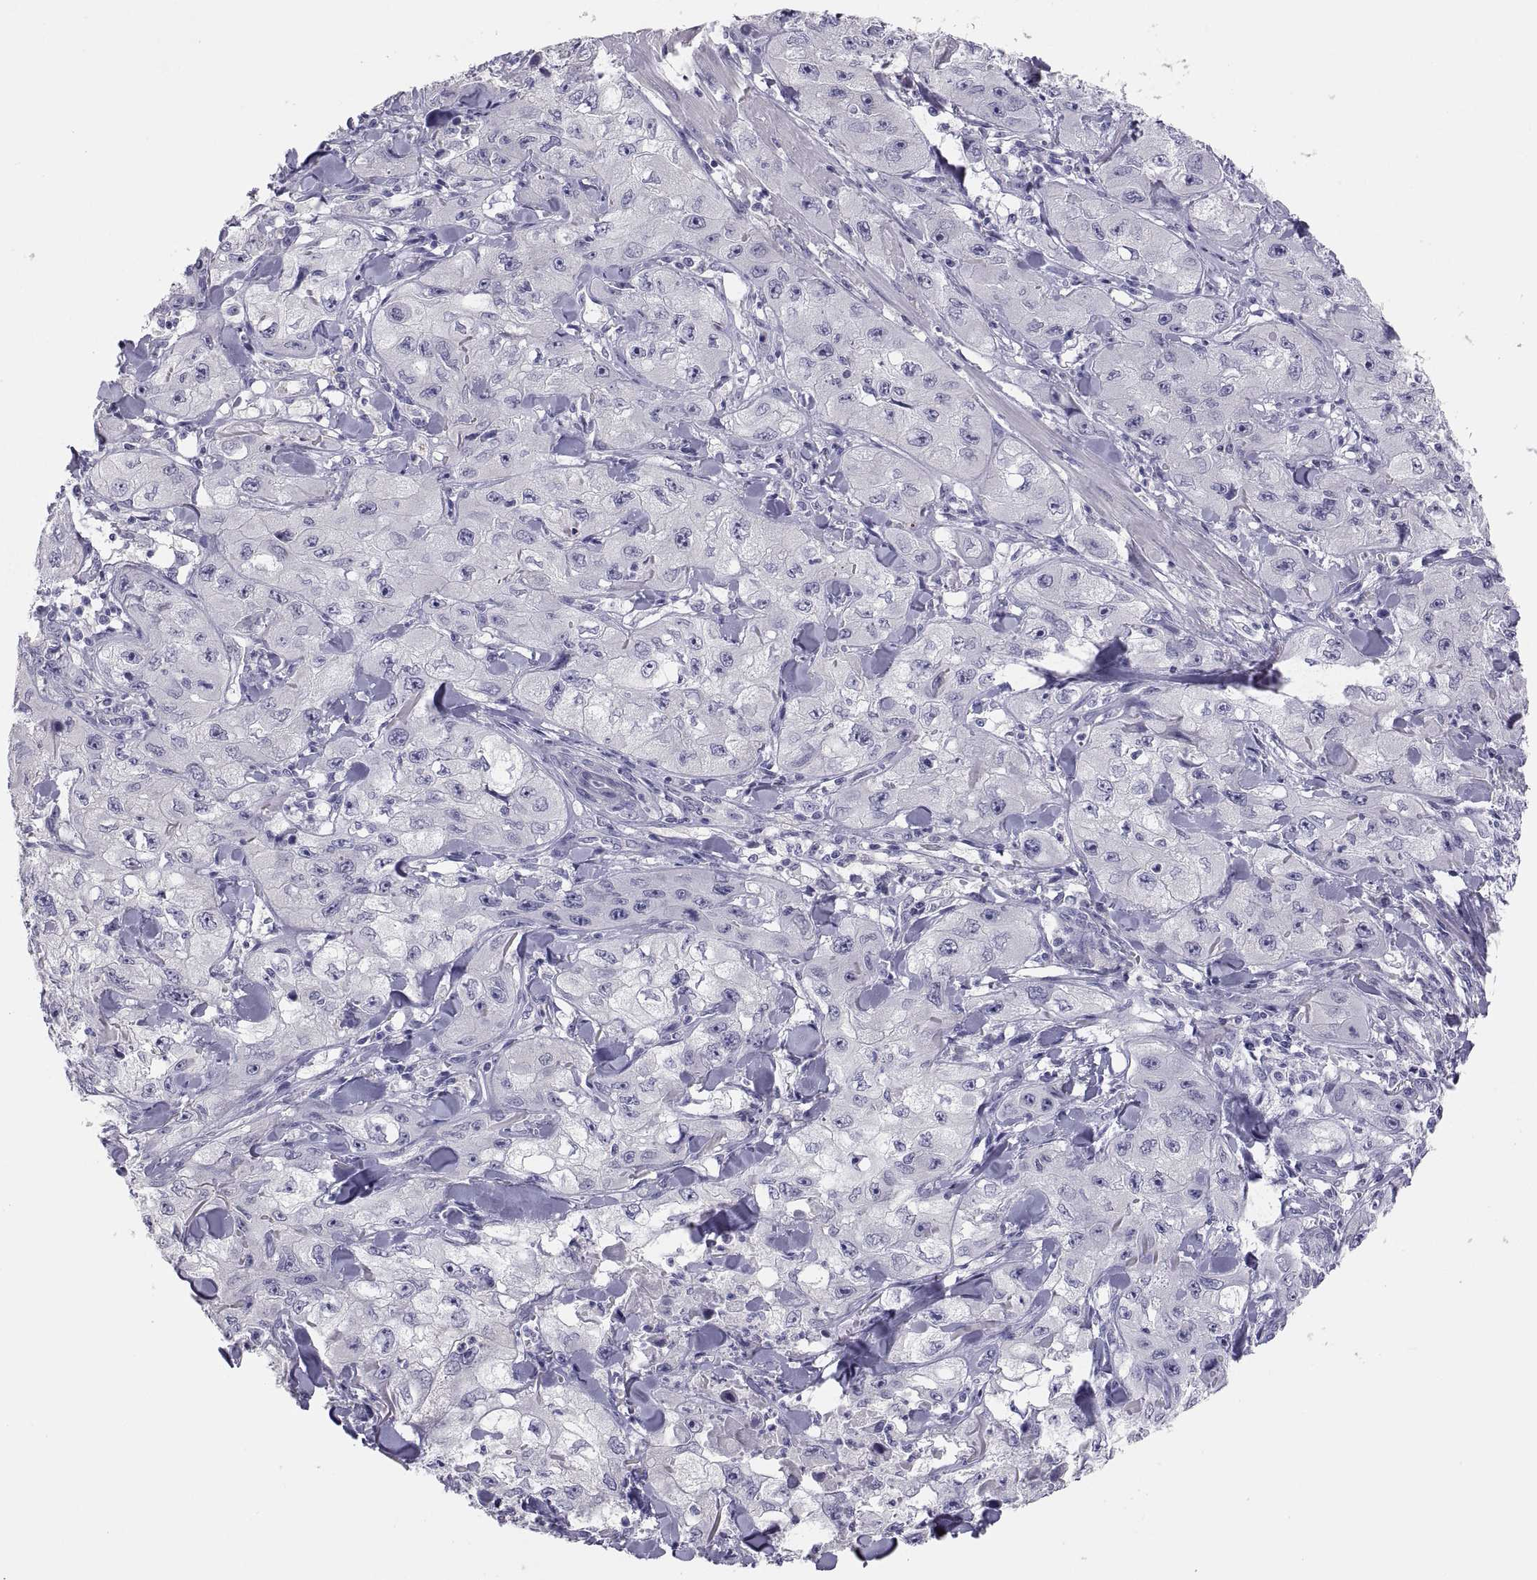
{"staining": {"intensity": "negative", "quantity": "none", "location": "none"}, "tissue": "skin cancer", "cell_type": "Tumor cells", "image_type": "cancer", "snomed": [{"axis": "morphology", "description": "Squamous cell carcinoma, NOS"}, {"axis": "topography", "description": "Skin"}, {"axis": "topography", "description": "Subcutis"}], "caption": "There is no significant positivity in tumor cells of squamous cell carcinoma (skin).", "gene": "STRC", "patient": {"sex": "male", "age": 73}}